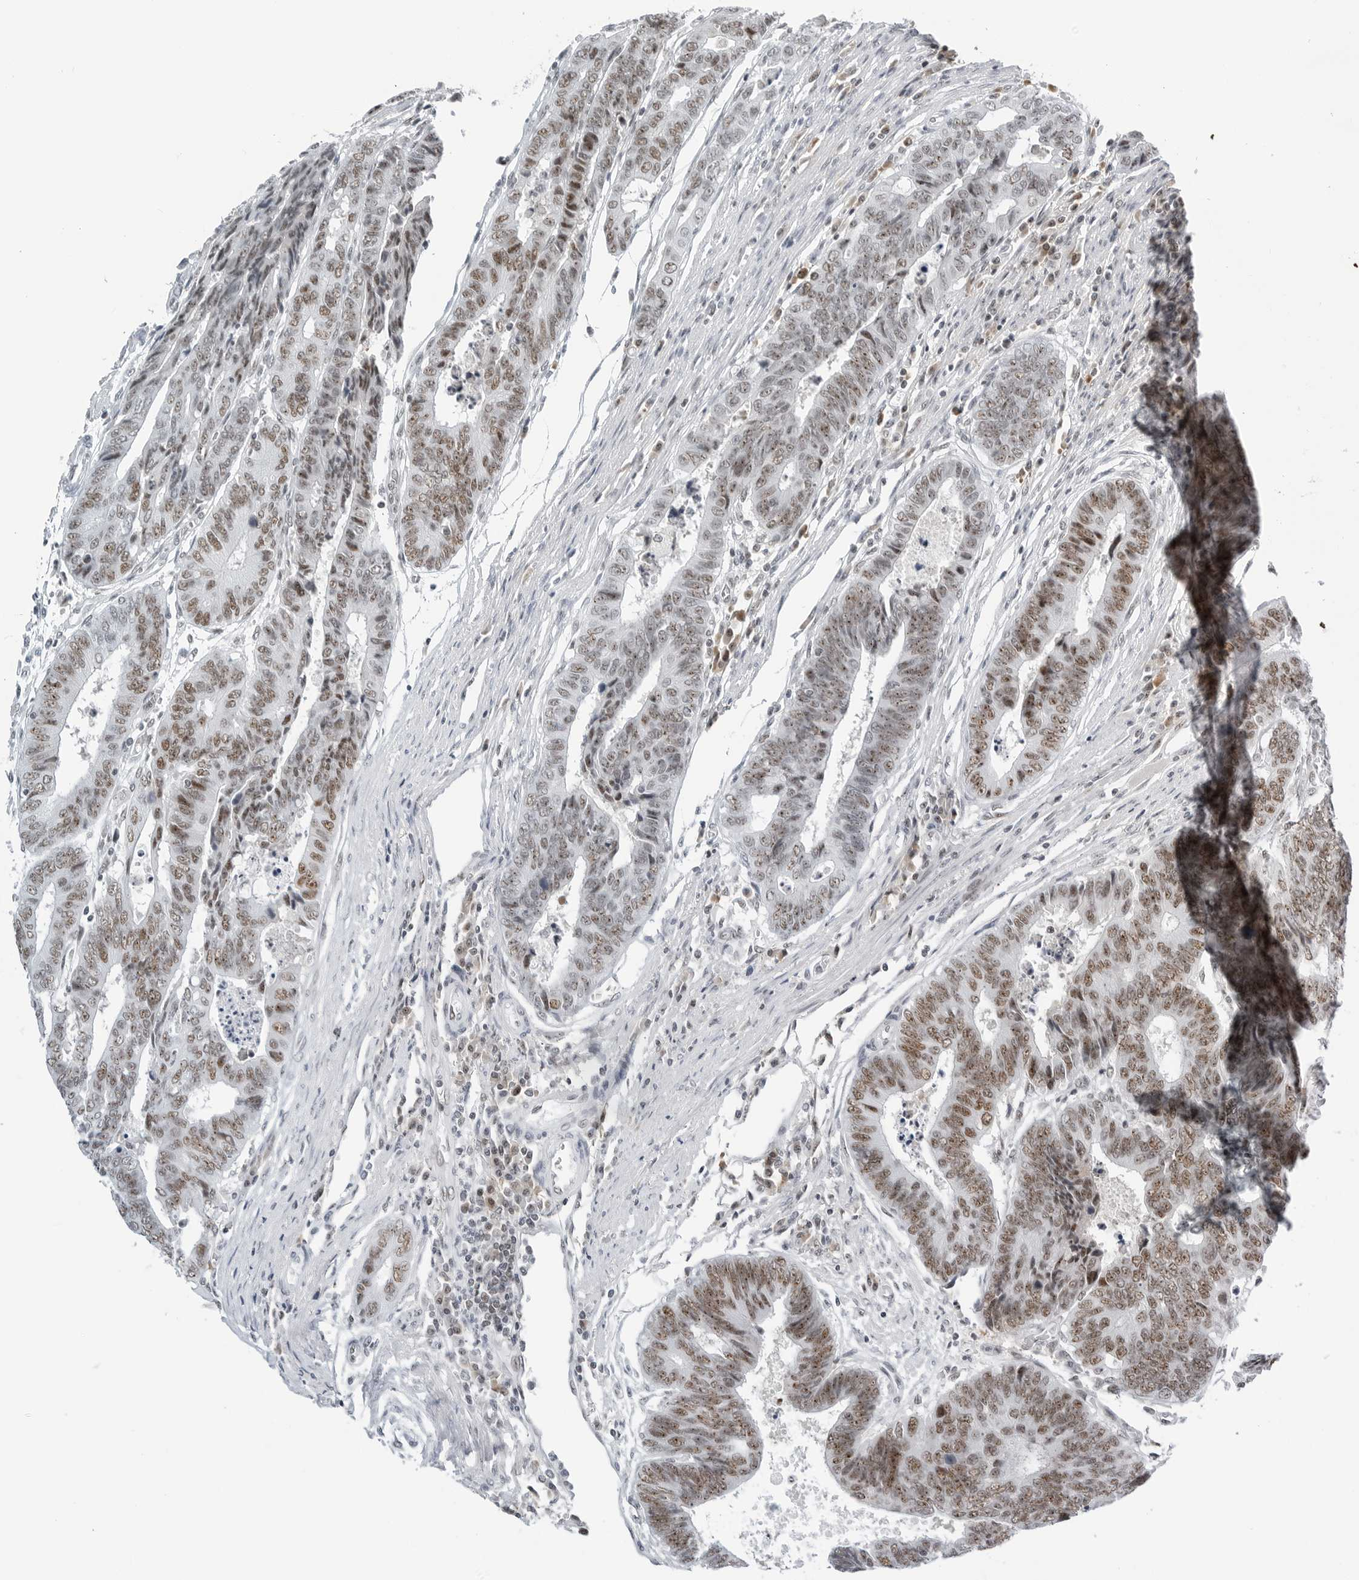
{"staining": {"intensity": "moderate", "quantity": ">75%", "location": "nuclear"}, "tissue": "colorectal cancer", "cell_type": "Tumor cells", "image_type": "cancer", "snomed": [{"axis": "morphology", "description": "Adenocarcinoma, NOS"}, {"axis": "topography", "description": "Rectum"}], "caption": "Immunohistochemical staining of adenocarcinoma (colorectal) reveals medium levels of moderate nuclear positivity in approximately >75% of tumor cells.", "gene": "WRAP53", "patient": {"sex": "male", "age": 84}}